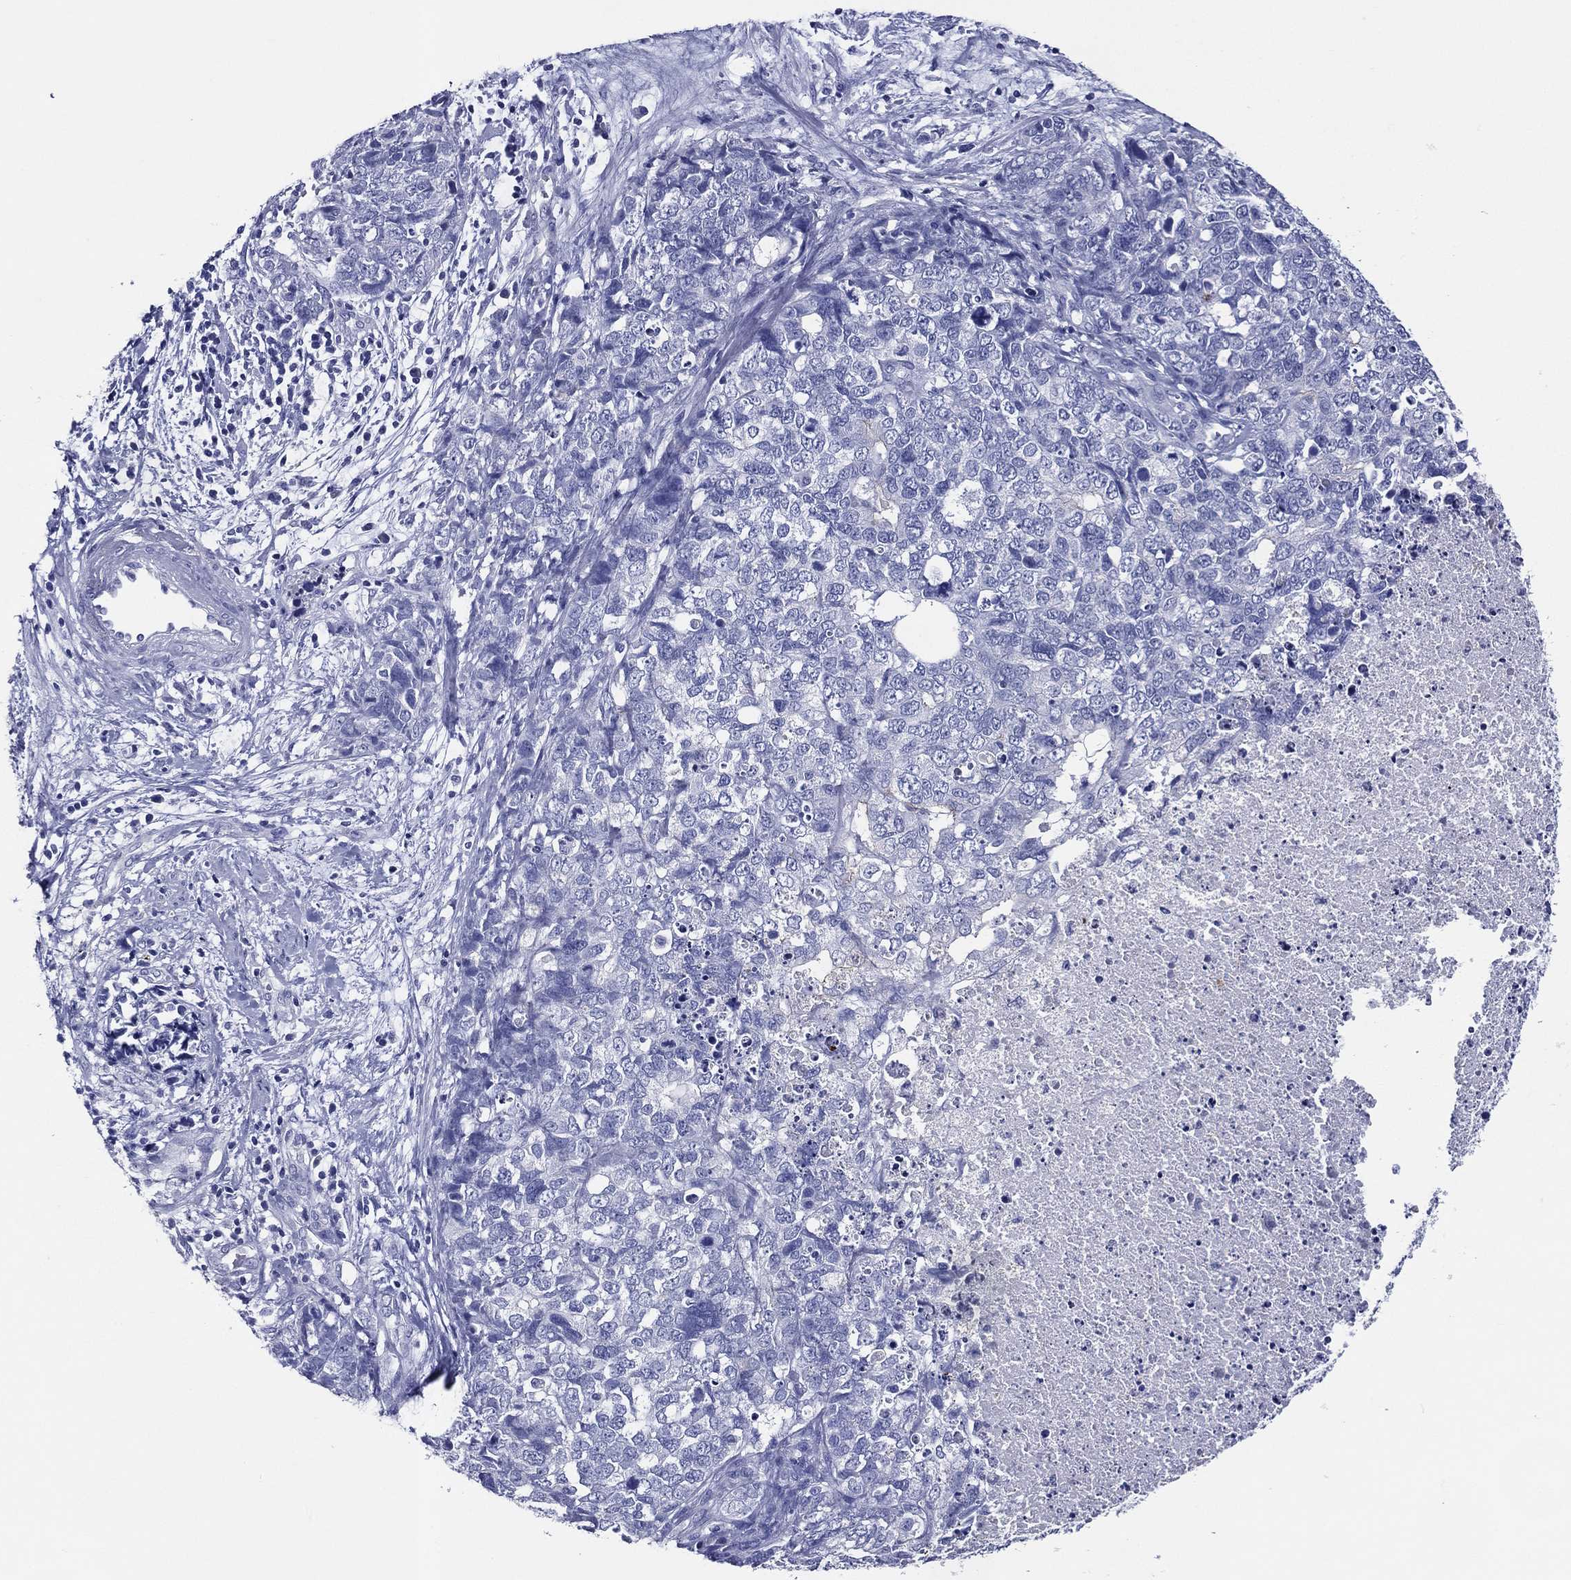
{"staining": {"intensity": "negative", "quantity": "none", "location": "none"}, "tissue": "cervical cancer", "cell_type": "Tumor cells", "image_type": "cancer", "snomed": [{"axis": "morphology", "description": "Squamous cell carcinoma, NOS"}, {"axis": "topography", "description": "Cervix"}], "caption": "Immunohistochemistry (IHC) micrograph of cervical cancer stained for a protein (brown), which demonstrates no expression in tumor cells. Nuclei are stained in blue.", "gene": "ACE2", "patient": {"sex": "female", "age": 63}}